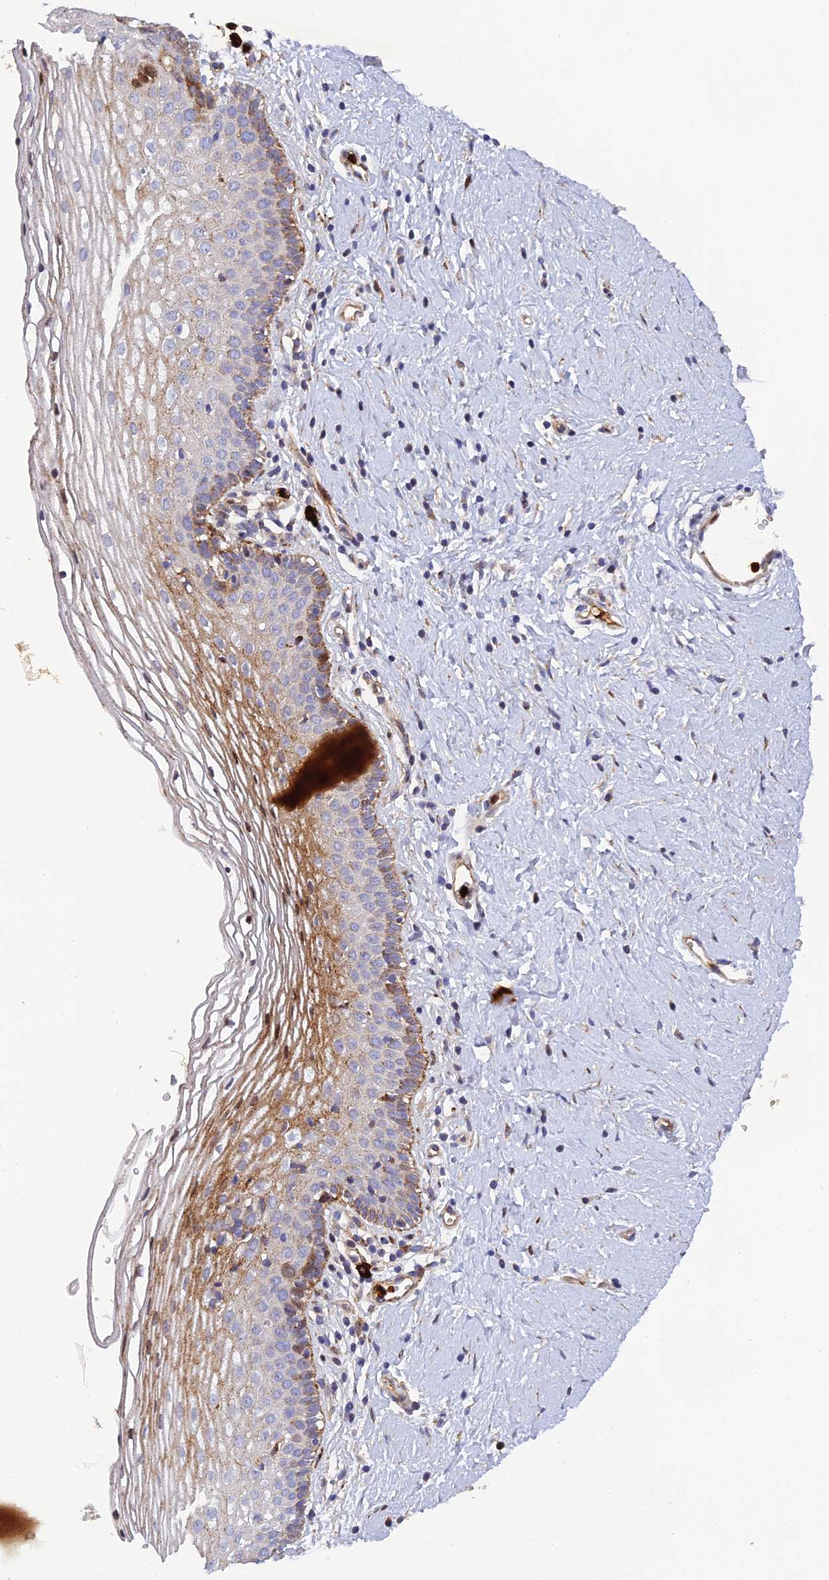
{"staining": {"intensity": "moderate", "quantity": "25%-75%", "location": "cytoplasmic/membranous"}, "tissue": "vagina", "cell_type": "Squamous epithelial cells", "image_type": "normal", "snomed": [{"axis": "morphology", "description": "Normal tissue, NOS"}, {"axis": "topography", "description": "Vagina"}], "caption": "This image exhibits immunohistochemistry staining of benign human vagina, with medium moderate cytoplasmic/membranous staining in approximately 25%-75% of squamous epithelial cells.", "gene": "CPSF4L", "patient": {"sex": "female", "age": 32}}